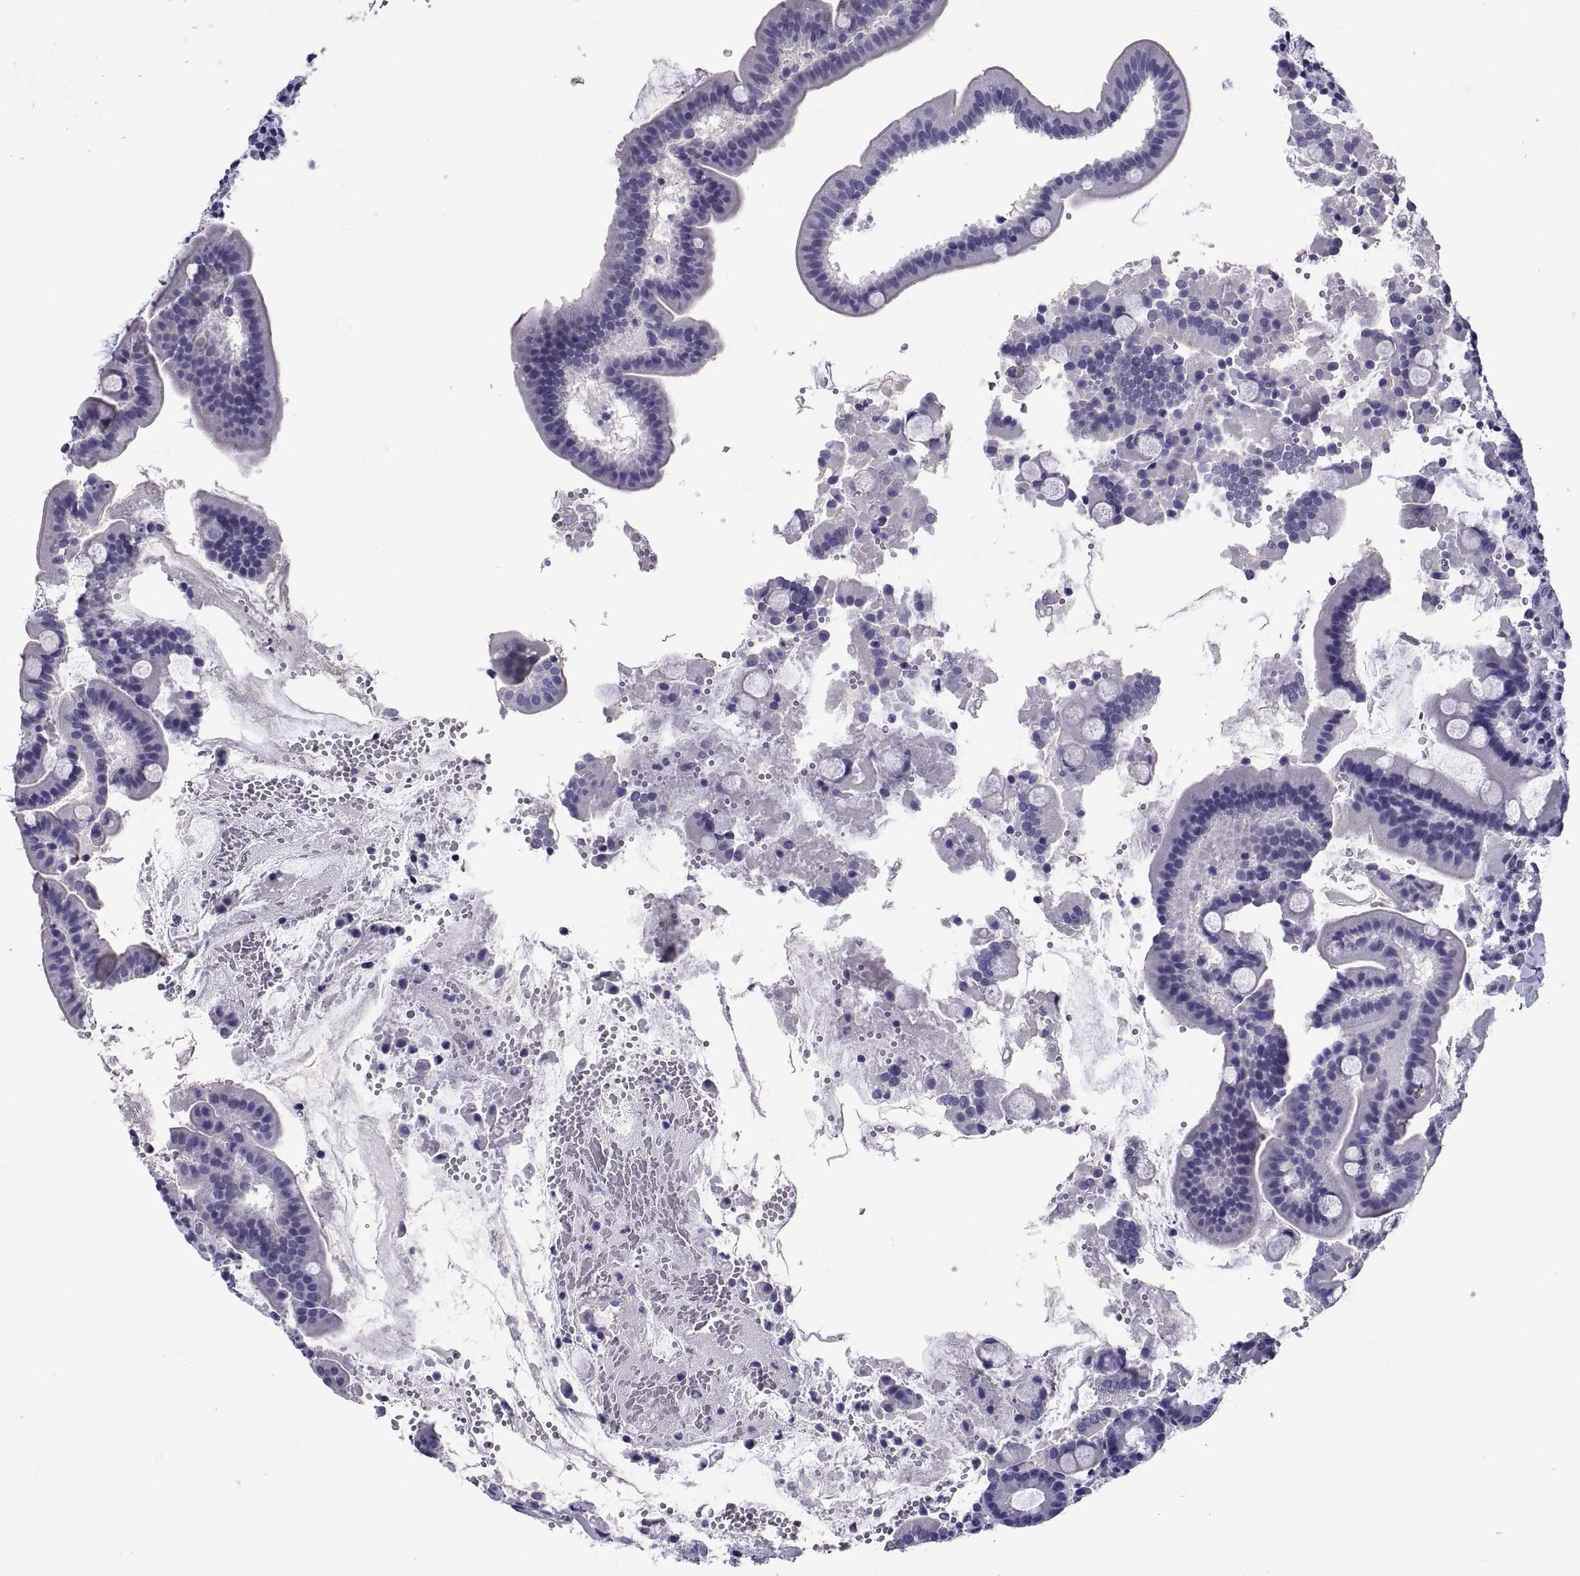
{"staining": {"intensity": "negative", "quantity": "none", "location": "none"}, "tissue": "duodenum", "cell_type": "Glandular cells", "image_type": "normal", "snomed": [{"axis": "morphology", "description": "Normal tissue, NOS"}, {"axis": "topography", "description": "Duodenum"}], "caption": "Human duodenum stained for a protein using immunohistochemistry (IHC) reveals no staining in glandular cells.", "gene": "TGFBR3L", "patient": {"sex": "male", "age": 59}}